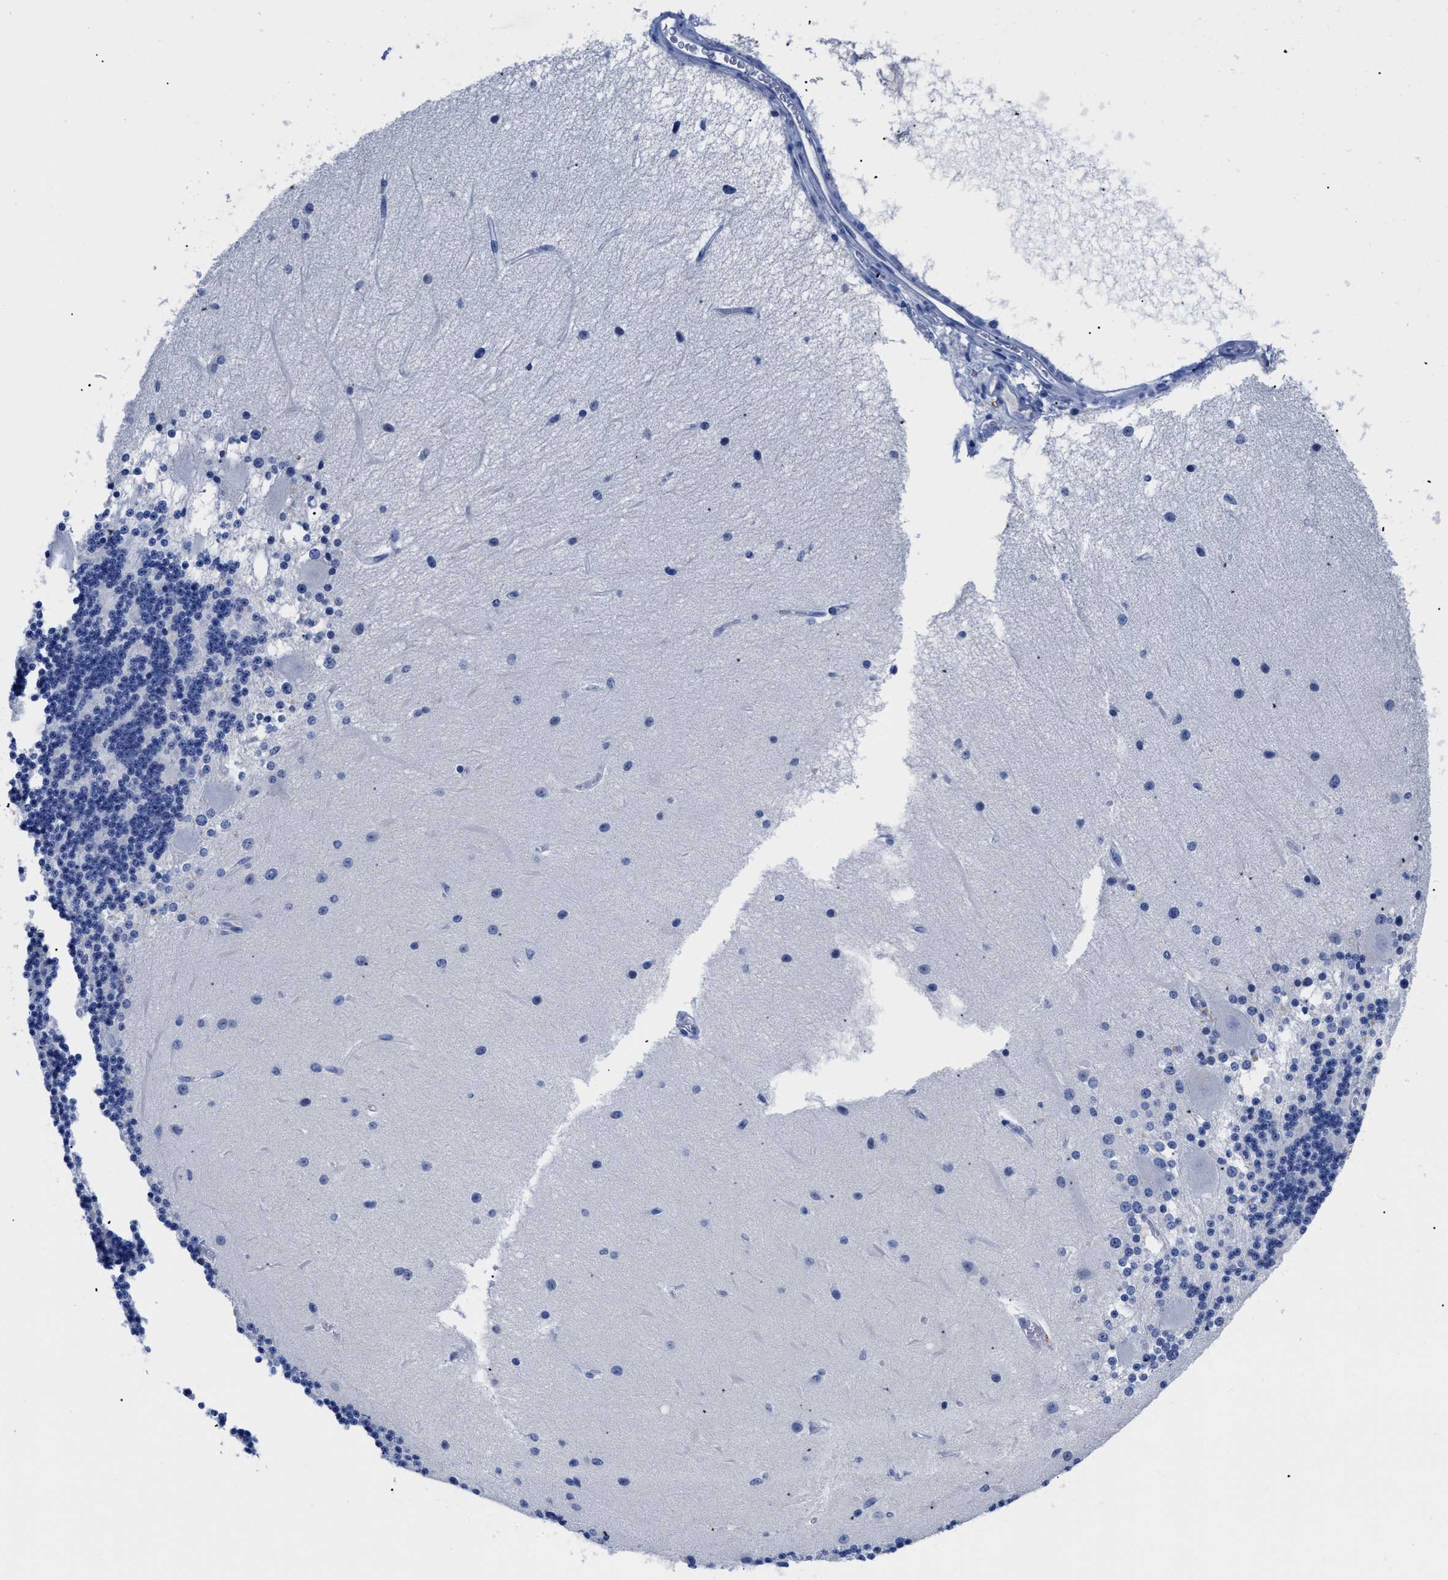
{"staining": {"intensity": "negative", "quantity": "none", "location": "none"}, "tissue": "cerebellum", "cell_type": "Cells in granular layer", "image_type": "normal", "snomed": [{"axis": "morphology", "description": "Normal tissue, NOS"}, {"axis": "topography", "description": "Cerebellum"}], "caption": "IHC micrograph of unremarkable cerebellum: human cerebellum stained with DAB exhibits no significant protein expression in cells in granular layer.", "gene": "TREML1", "patient": {"sex": "female", "age": 54}}